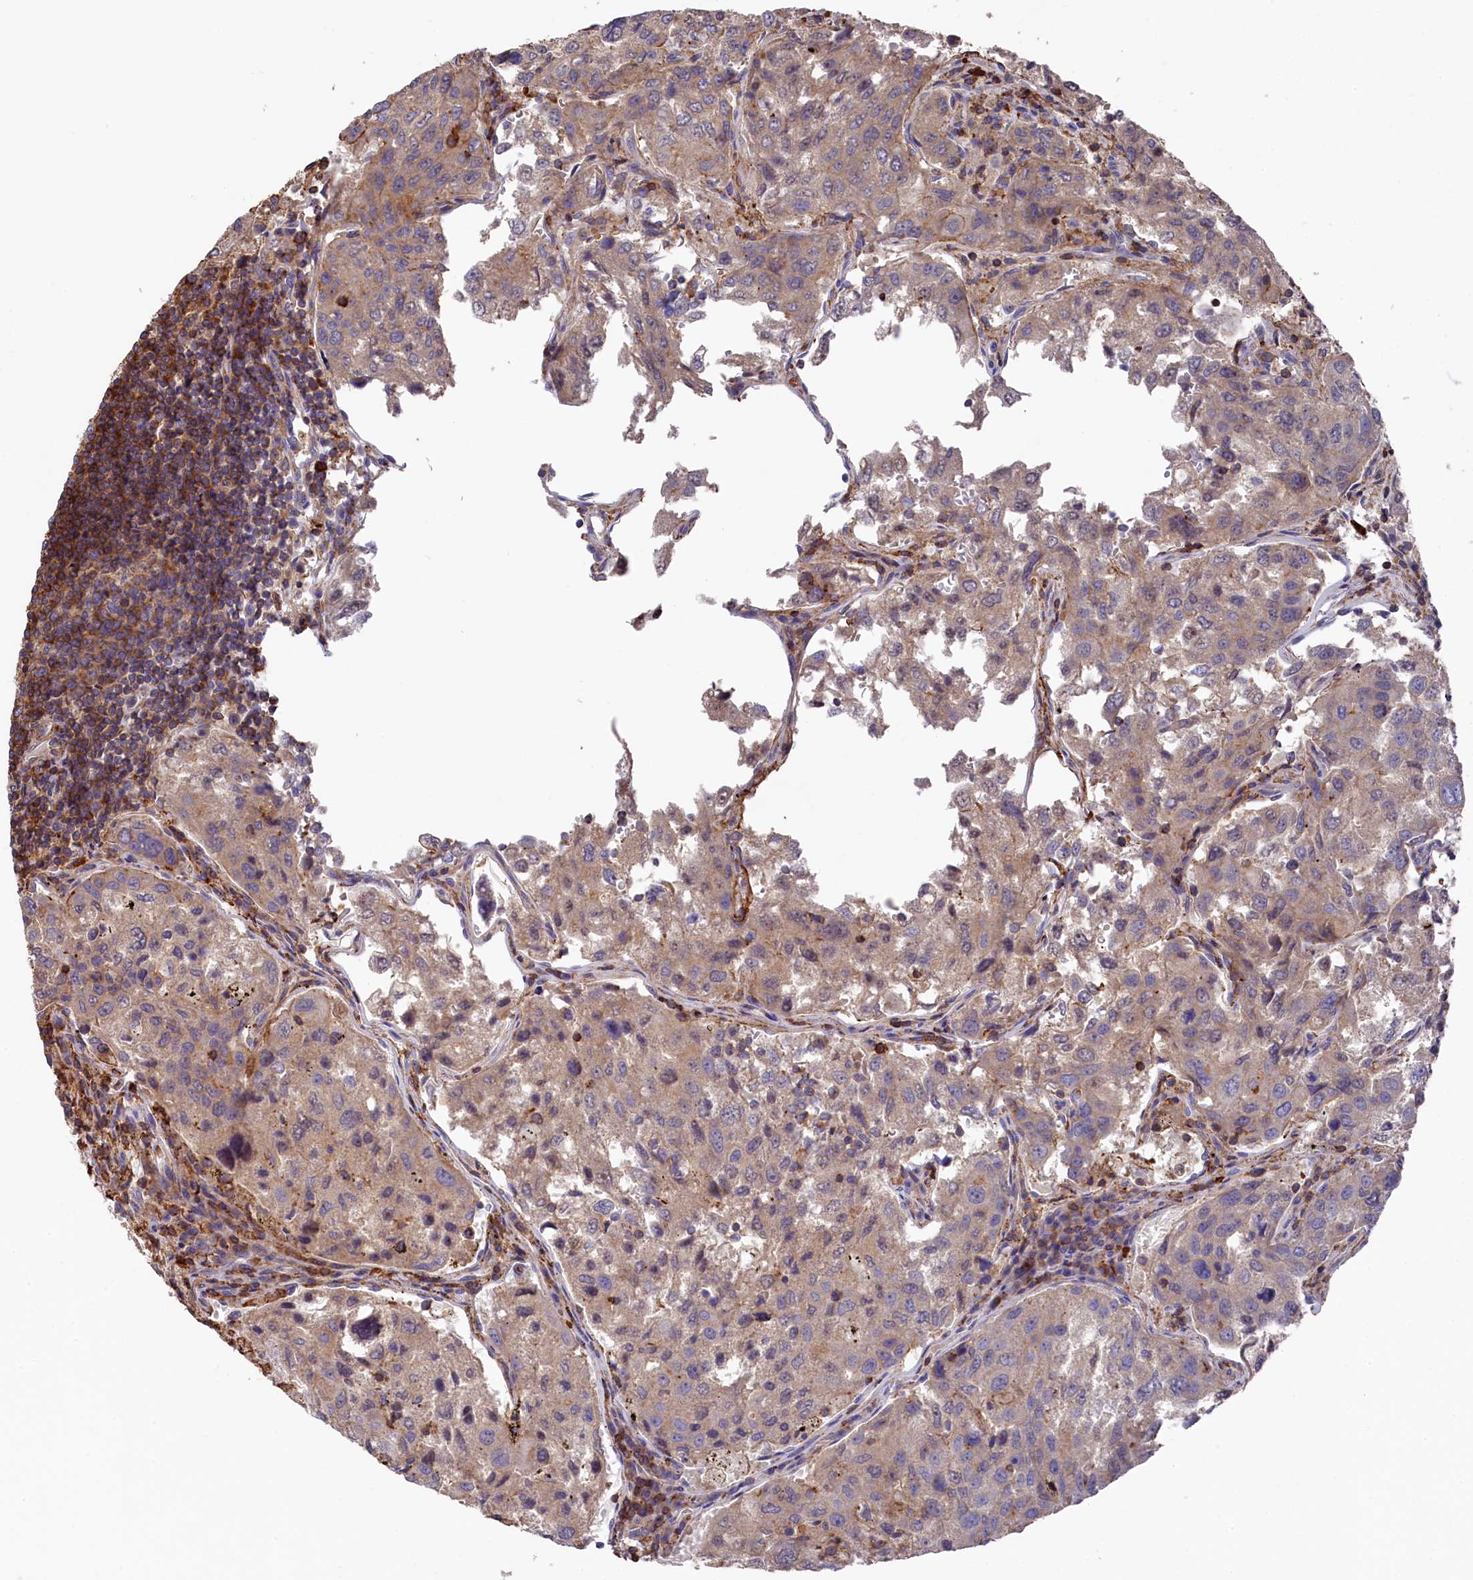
{"staining": {"intensity": "moderate", "quantity": ">75%", "location": "cytoplasmic/membranous"}, "tissue": "urothelial cancer", "cell_type": "Tumor cells", "image_type": "cancer", "snomed": [{"axis": "morphology", "description": "Urothelial carcinoma, High grade"}, {"axis": "topography", "description": "Lymph node"}, {"axis": "topography", "description": "Urinary bladder"}], "caption": "The image shows staining of urothelial cancer, revealing moderate cytoplasmic/membranous protein staining (brown color) within tumor cells.", "gene": "RAPSN", "patient": {"sex": "male", "age": 51}}